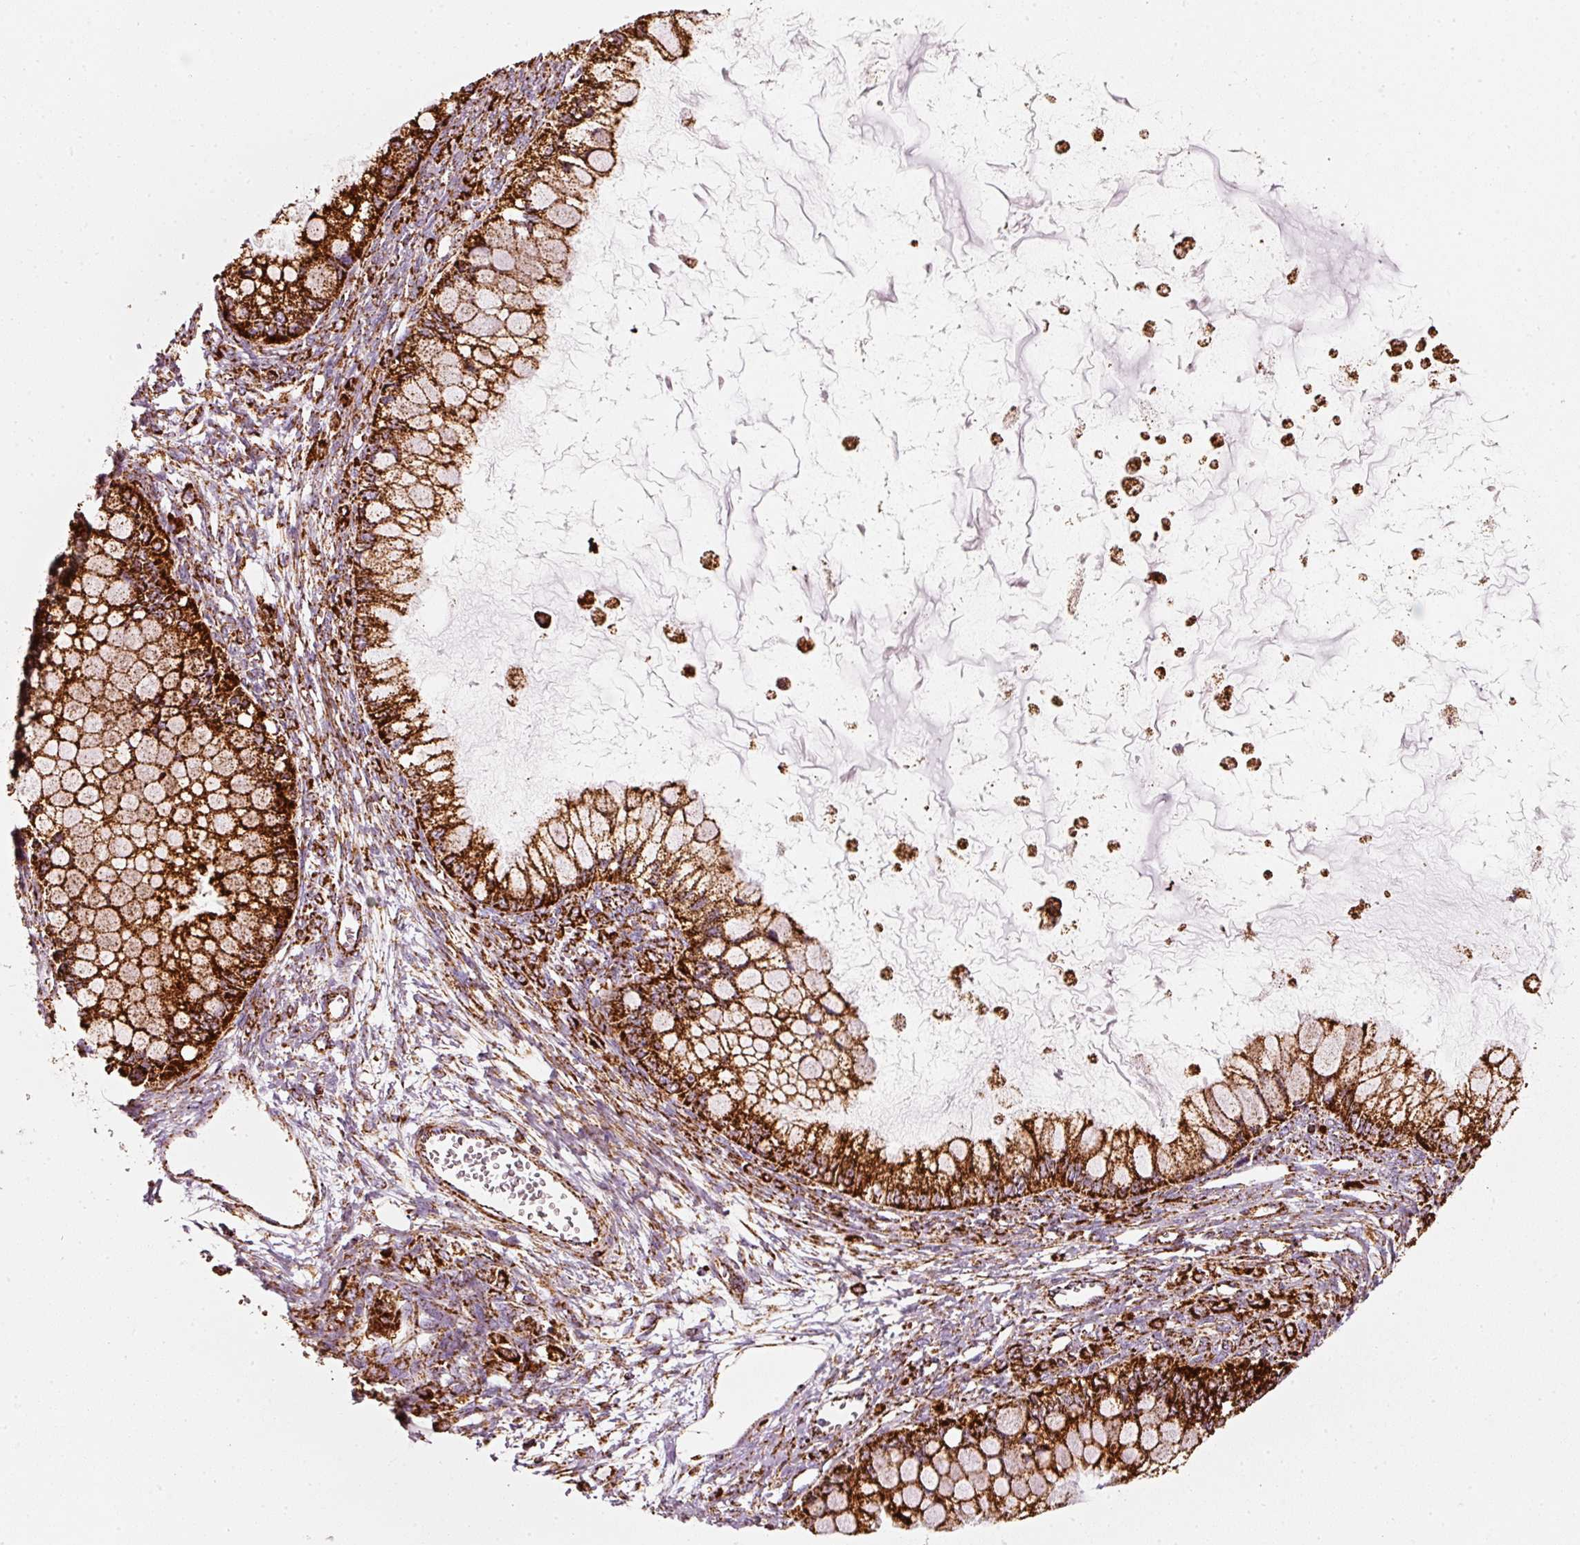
{"staining": {"intensity": "strong", "quantity": ">75%", "location": "cytoplasmic/membranous"}, "tissue": "ovarian cancer", "cell_type": "Tumor cells", "image_type": "cancer", "snomed": [{"axis": "morphology", "description": "Cystadenocarcinoma, mucinous, NOS"}, {"axis": "topography", "description": "Ovary"}], "caption": "Immunohistochemical staining of human ovarian cancer (mucinous cystadenocarcinoma) demonstrates high levels of strong cytoplasmic/membranous staining in approximately >75% of tumor cells. (Brightfield microscopy of DAB IHC at high magnification).", "gene": "MT-CO2", "patient": {"sex": "female", "age": 34}}